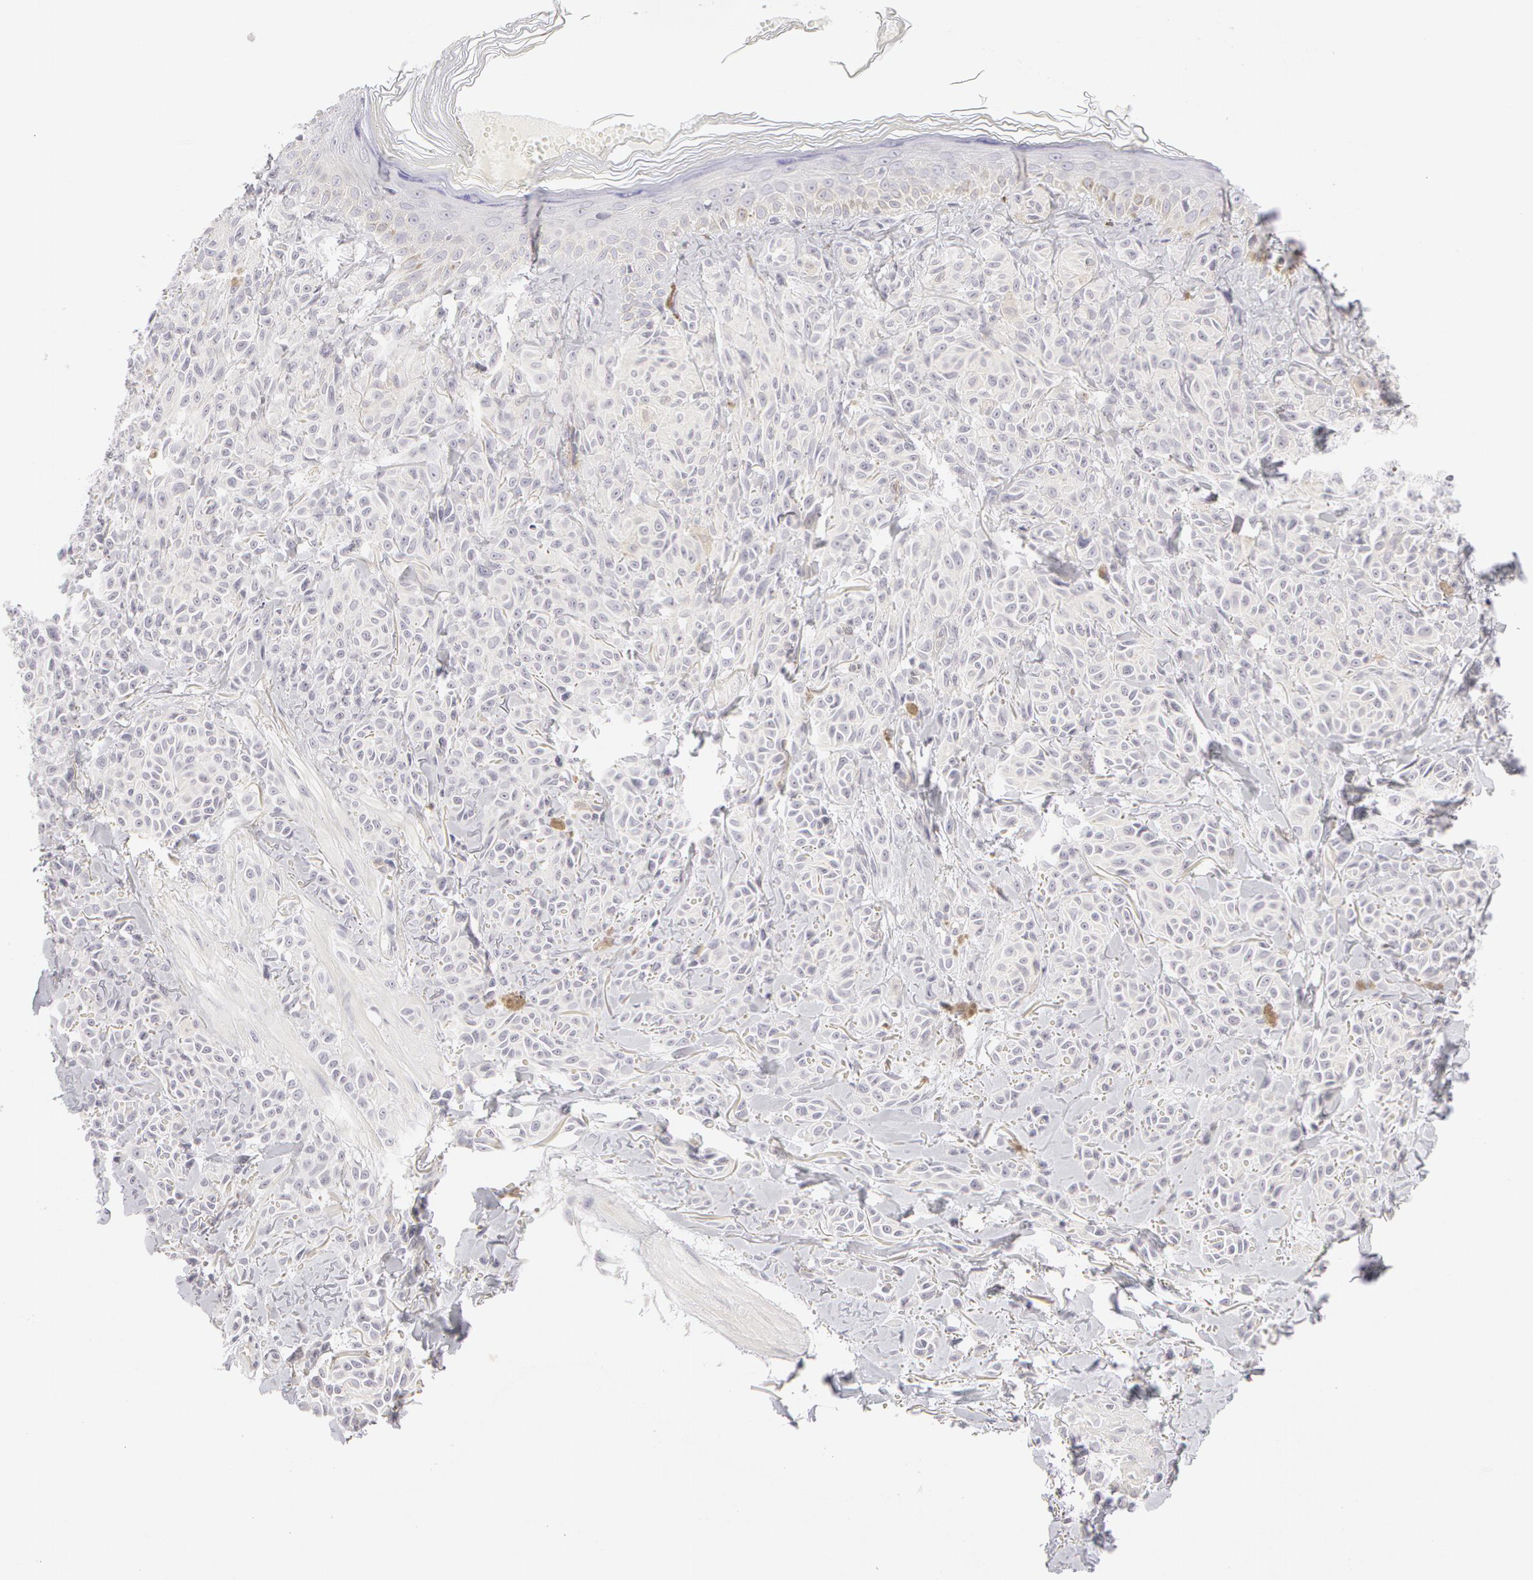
{"staining": {"intensity": "negative", "quantity": "none", "location": "none"}, "tissue": "melanoma", "cell_type": "Tumor cells", "image_type": "cancer", "snomed": [{"axis": "morphology", "description": "Malignant melanoma, NOS"}, {"axis": "topography", "description": "Skin"}], "caption": "An immunohistochemistry micrograph of melanoma is shown. There is no staining in tumor cells of melanoma. (Stains: DAB (3,3'-diaminobenzidine) immunohistochemistry (IHC) with hematoxylin counter stain, Microscopy: brightfield microscopy at high magnification).", "gene": "ABCB1", "patient": {"sex": "female", "age": 73}}